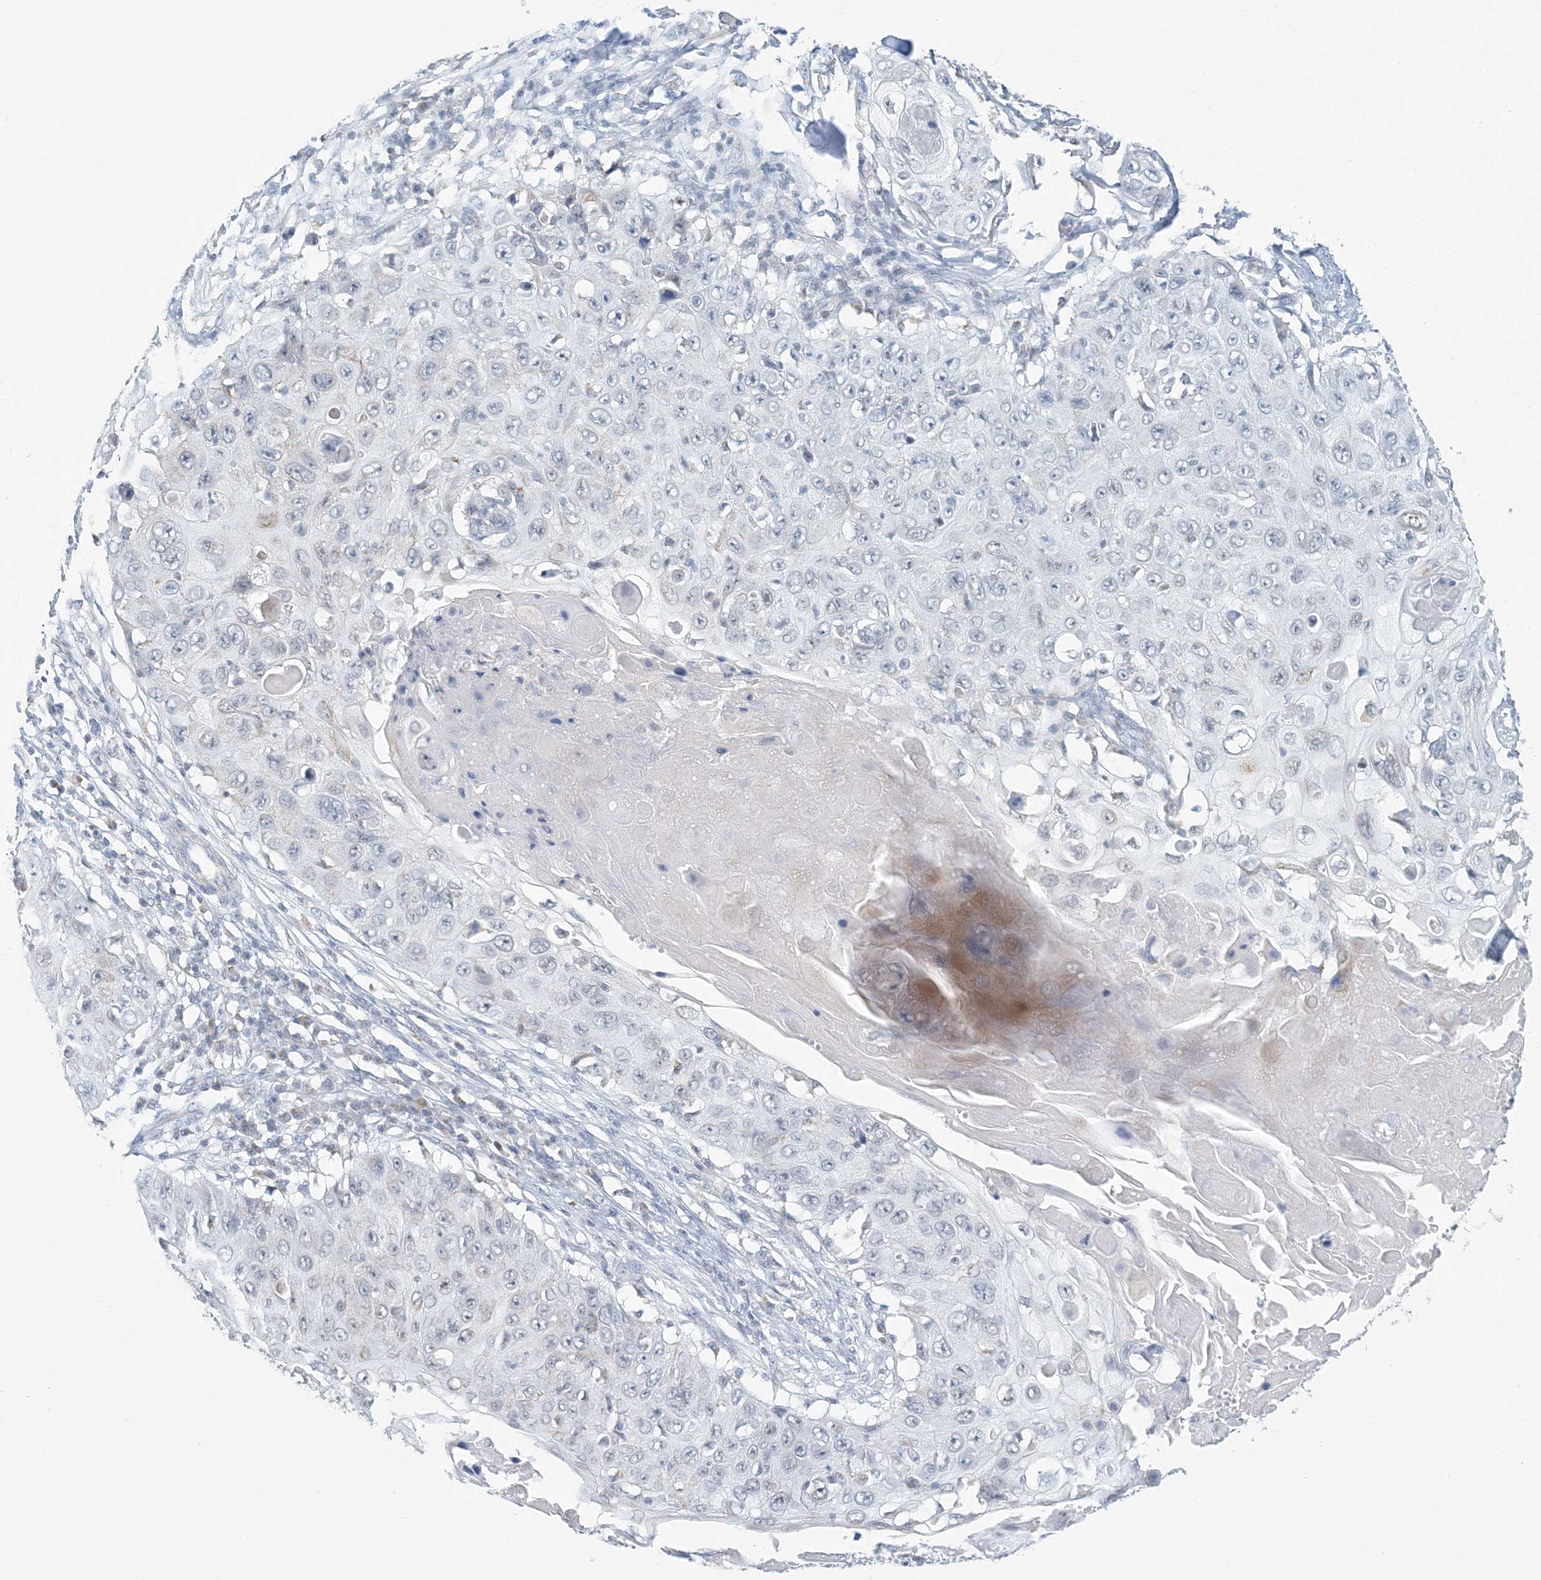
{"staining": {"intensity": "negative", "quantity": "none", "location": "none"}, "tissue": "skin cancer", "cell_type": "Tumor cells", "image_type": "cancer", "snomed": [{"axis": "morphology", "description": "Squamous cell carcinoma, NOS"}, {"axis": "topography", "description": "Skin"}], "caption": "Immunohistochemistry histopathology image of neoplastic tissue: human squamous cell carcinoma (skin) stained with DAB (3,3'-diaminobenzidine) reveals no significant protein positivity in tumor cells. The staining is performed using DAB (3,3'-diaminobenzidine) brown chromogen with nuclei counter-stained in using hematoxylin.", "gene": "BDH1", "patient": {"sex": "male", "age": 86}}